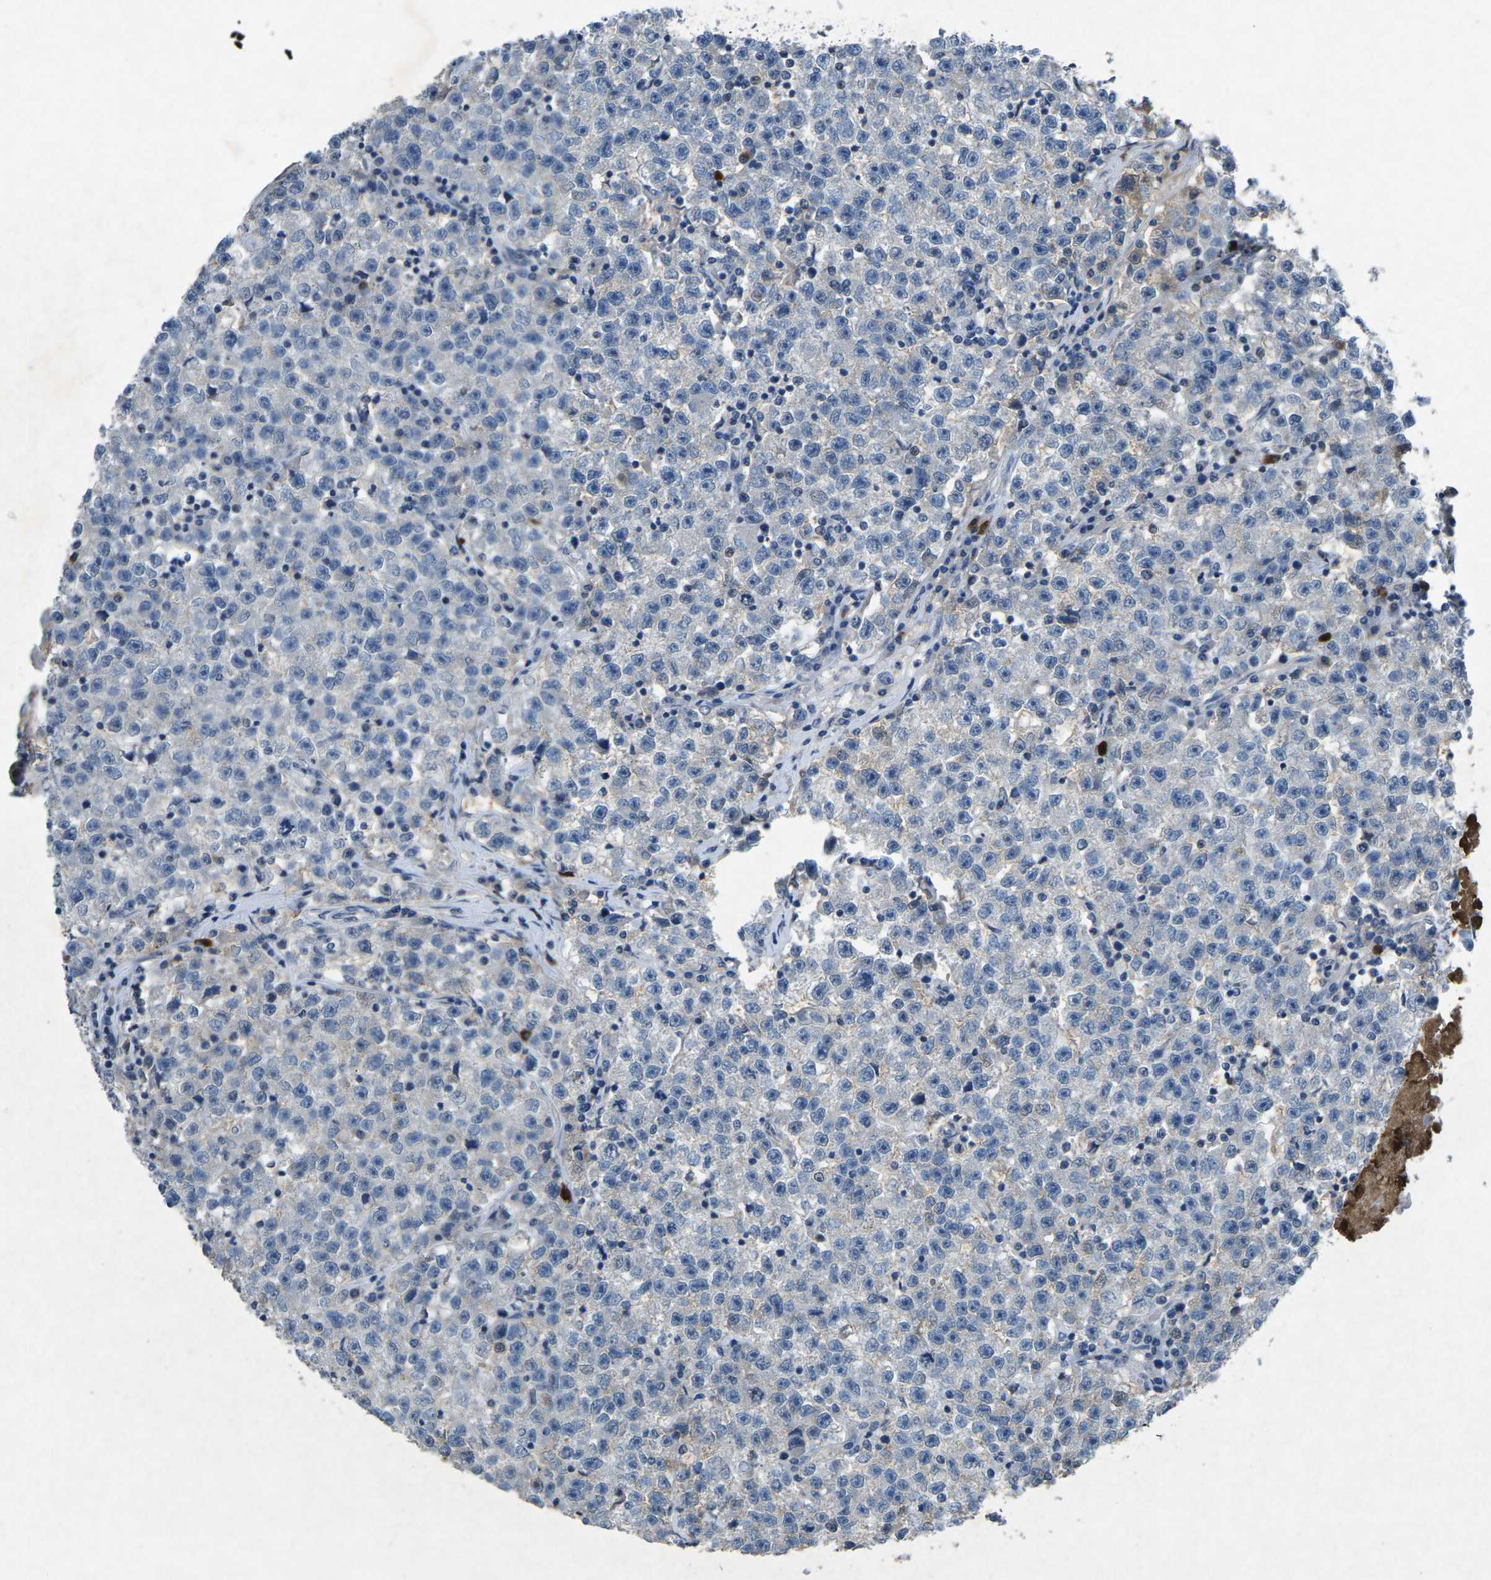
{"staining": {"intensity": "negative", "quantity": "none", "location": "none"}, "tissue": "testis cancer", "cell_type": "Tumor cells", "image_type": "cancer", "snomed": [{"axis": "morphology", "description": "Seminoma, NOS"}, {"axis": "topography", "description": "Testis"}], "caption": "An image of testis seminoma stained for a protein displays no brown staining in tumor cells.", "gene": "PLG", "patient": {"sex": "male", "age": 22}}